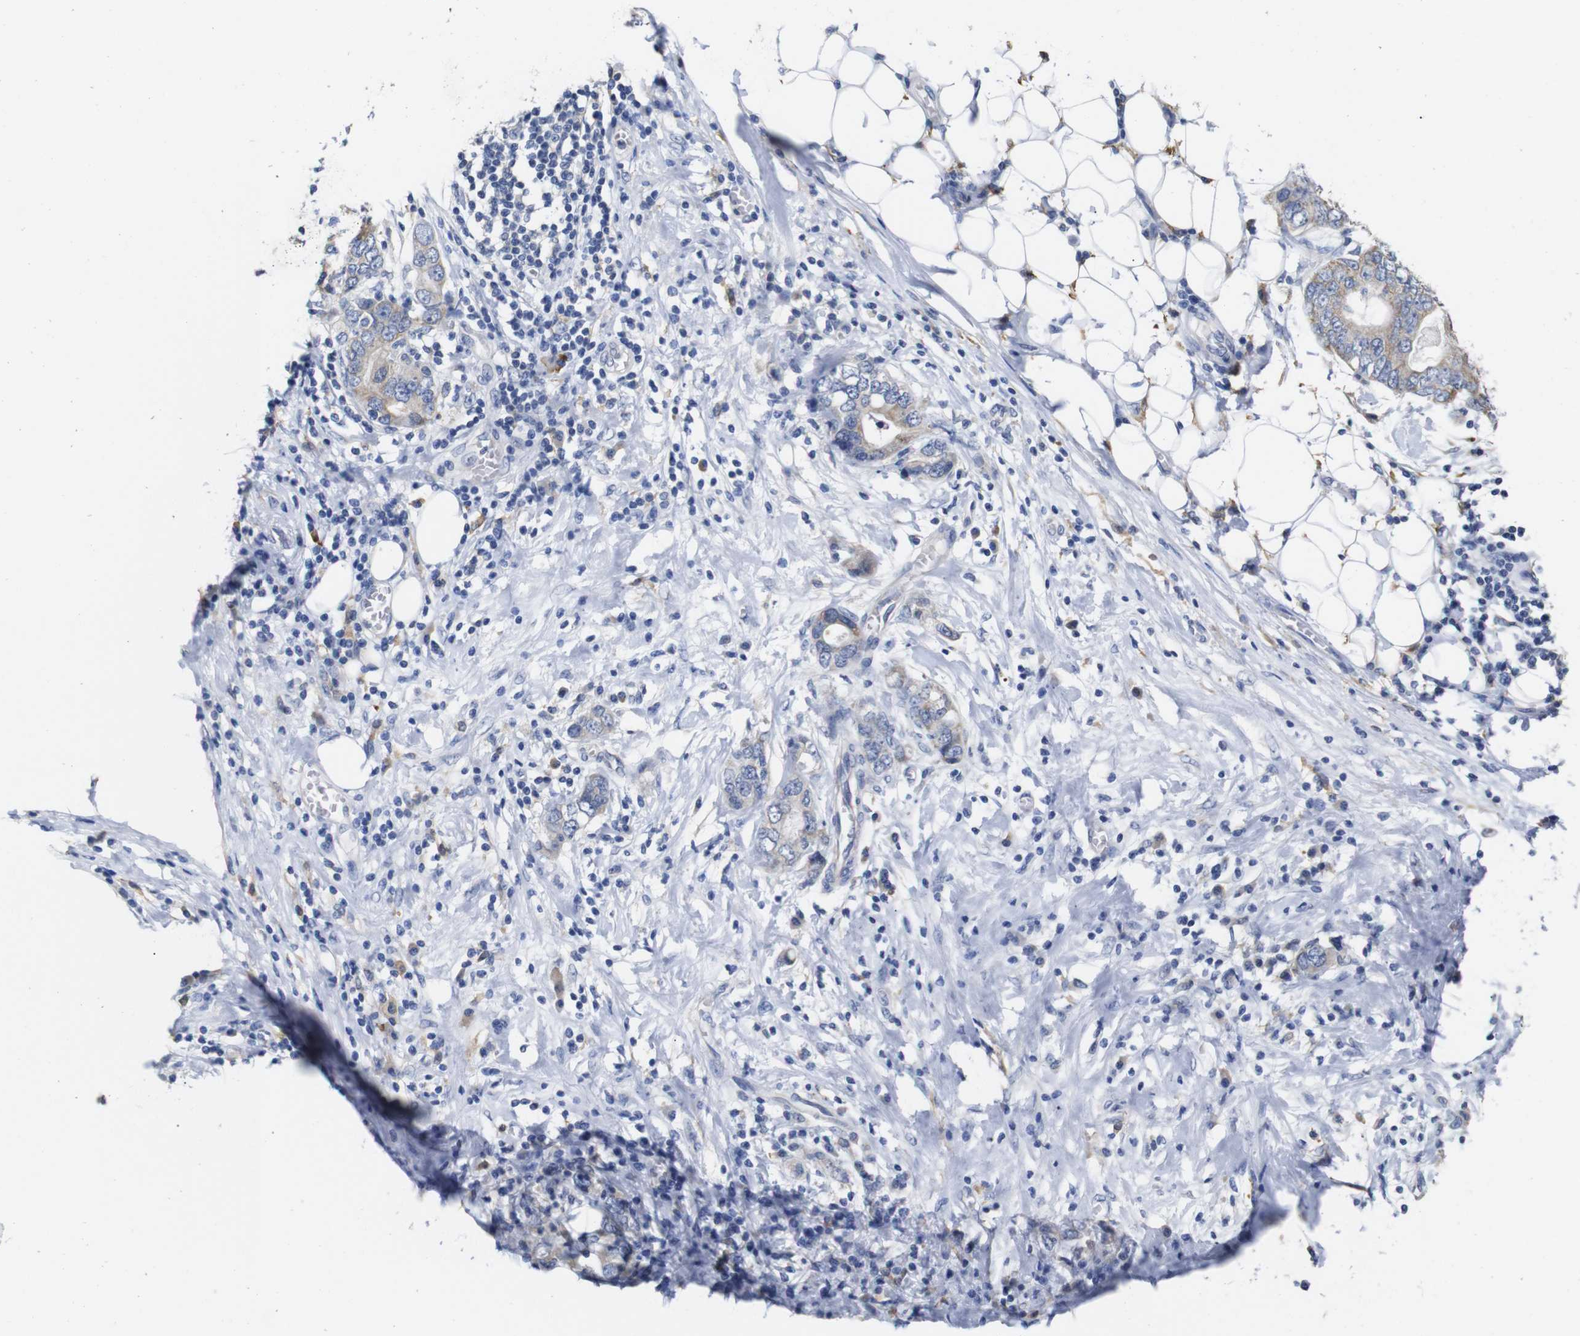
{"staining": {"intensity": "weak", "quantity": "25%-75%", "location": "cytoplasmic/membranous"}, "tissue": "stomach cancer", "cell_type": "Tumor cells", "image_type": "cancer", "snomed": [{"axis": "morphology", "description": "Adenocarcinoma, NOS"}, {"axis": "topography", "description": "Stomach, lower"}], "caption": "Stomach cancer stained with IHC exhibits weak cytoplasmic/membranous staining in about 25%-75% of tumor cells.", "gene": "TCEAL9", "patient": {"sex": "female", "age": 93}}